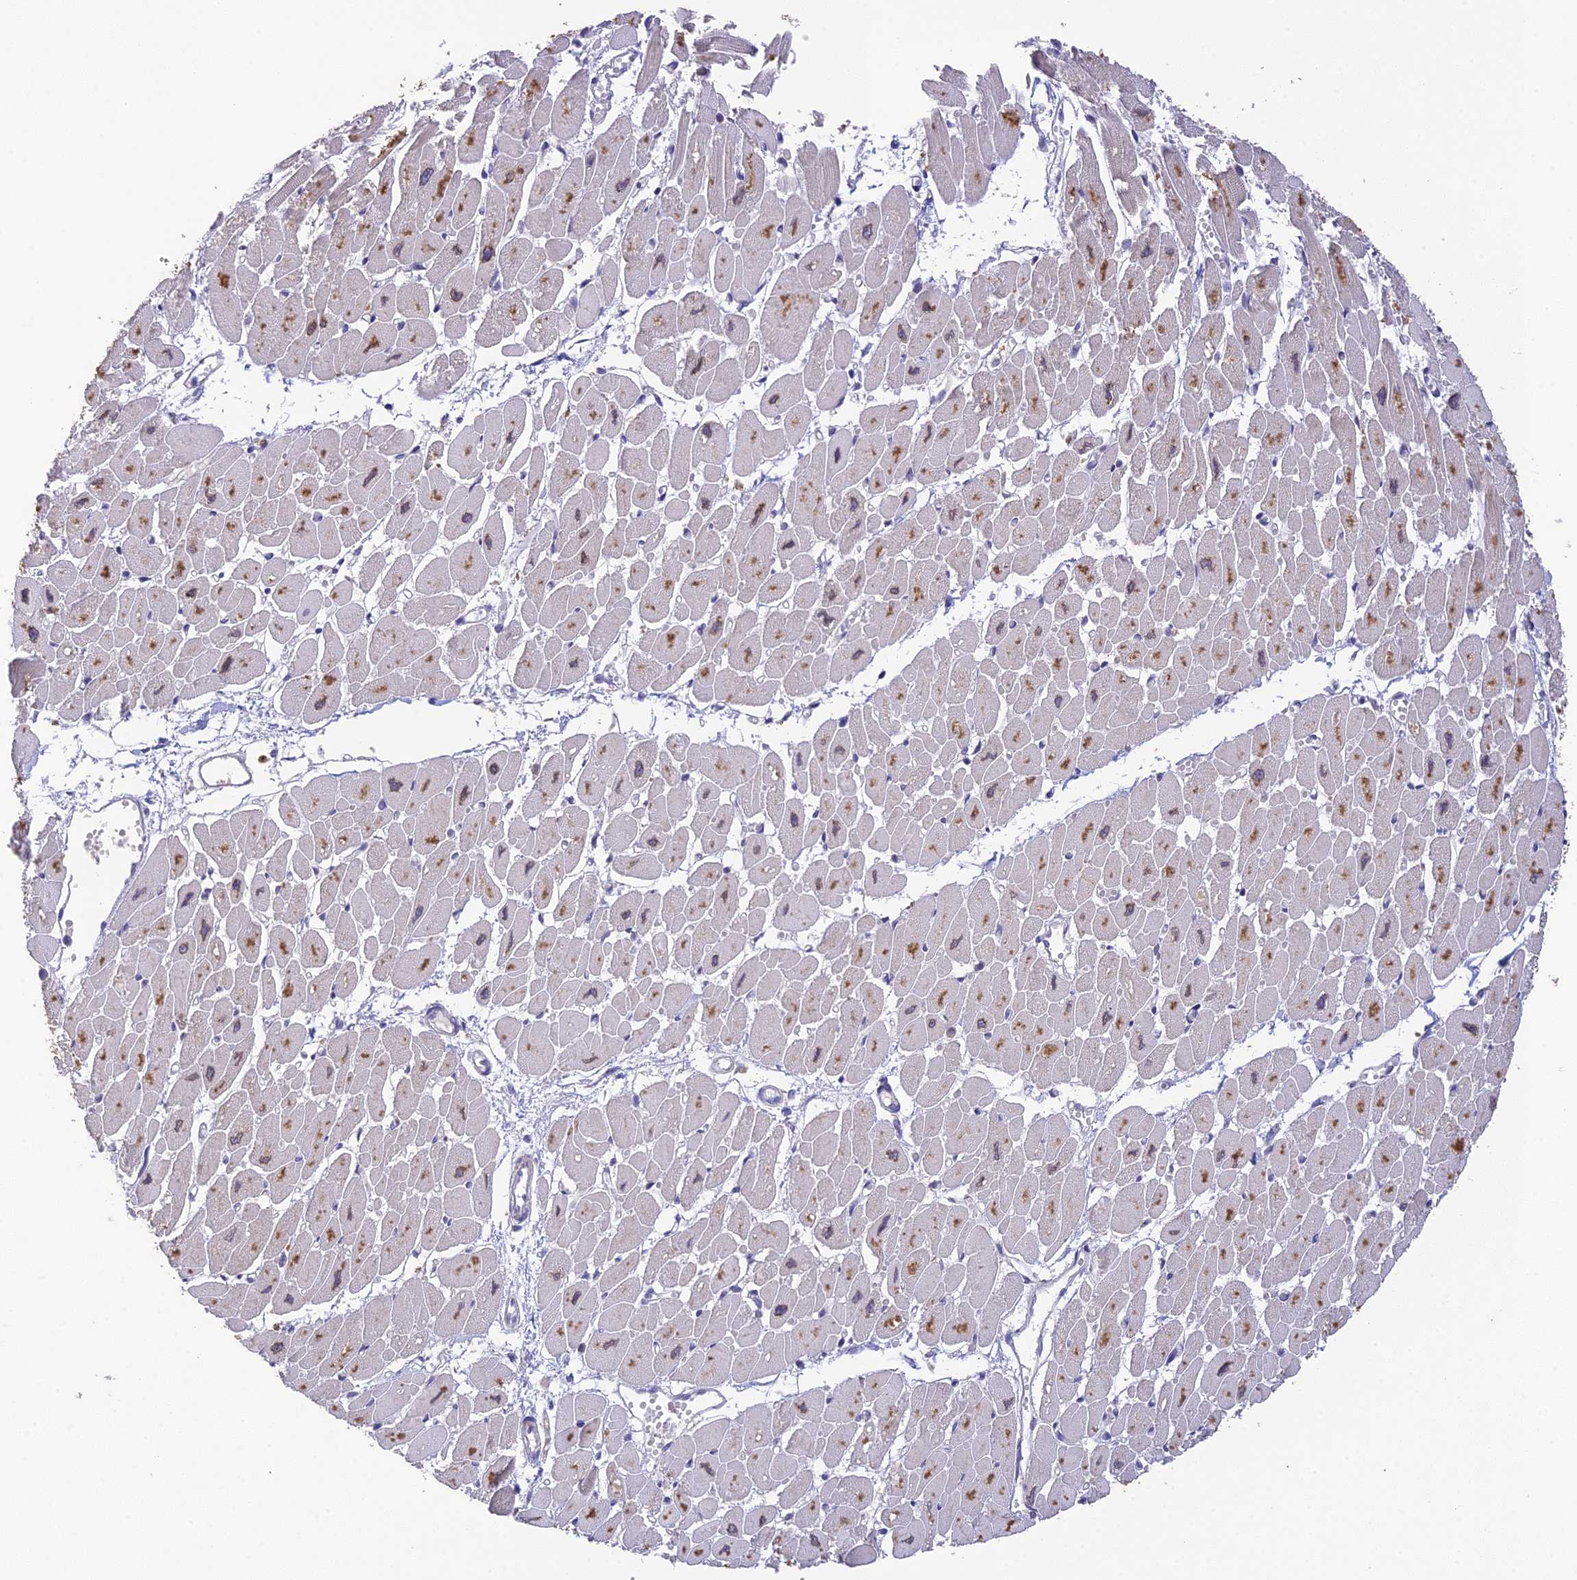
{"staining": {"intensity": "moderate", "quantity": "25%-75%", "location": "cytoplasmic/membranous"}, "tissue": "heart muscle", "cell_type": "Cardiomyocytes", "image_type": "normal", "snomed": [{"axis": "morphology", "description": "Normal tissue, NOS"}, {"axis": "topography", "description": "Heart"}], "caption": "Moderate cytoplasmic/membranous staining for a protein is appreciated in about 25%-75% of cardiomyocytes of unremarkable heart muscle using IHC.", "gene": "BMT2", "patient": {"sex": "female", "age": 54}}